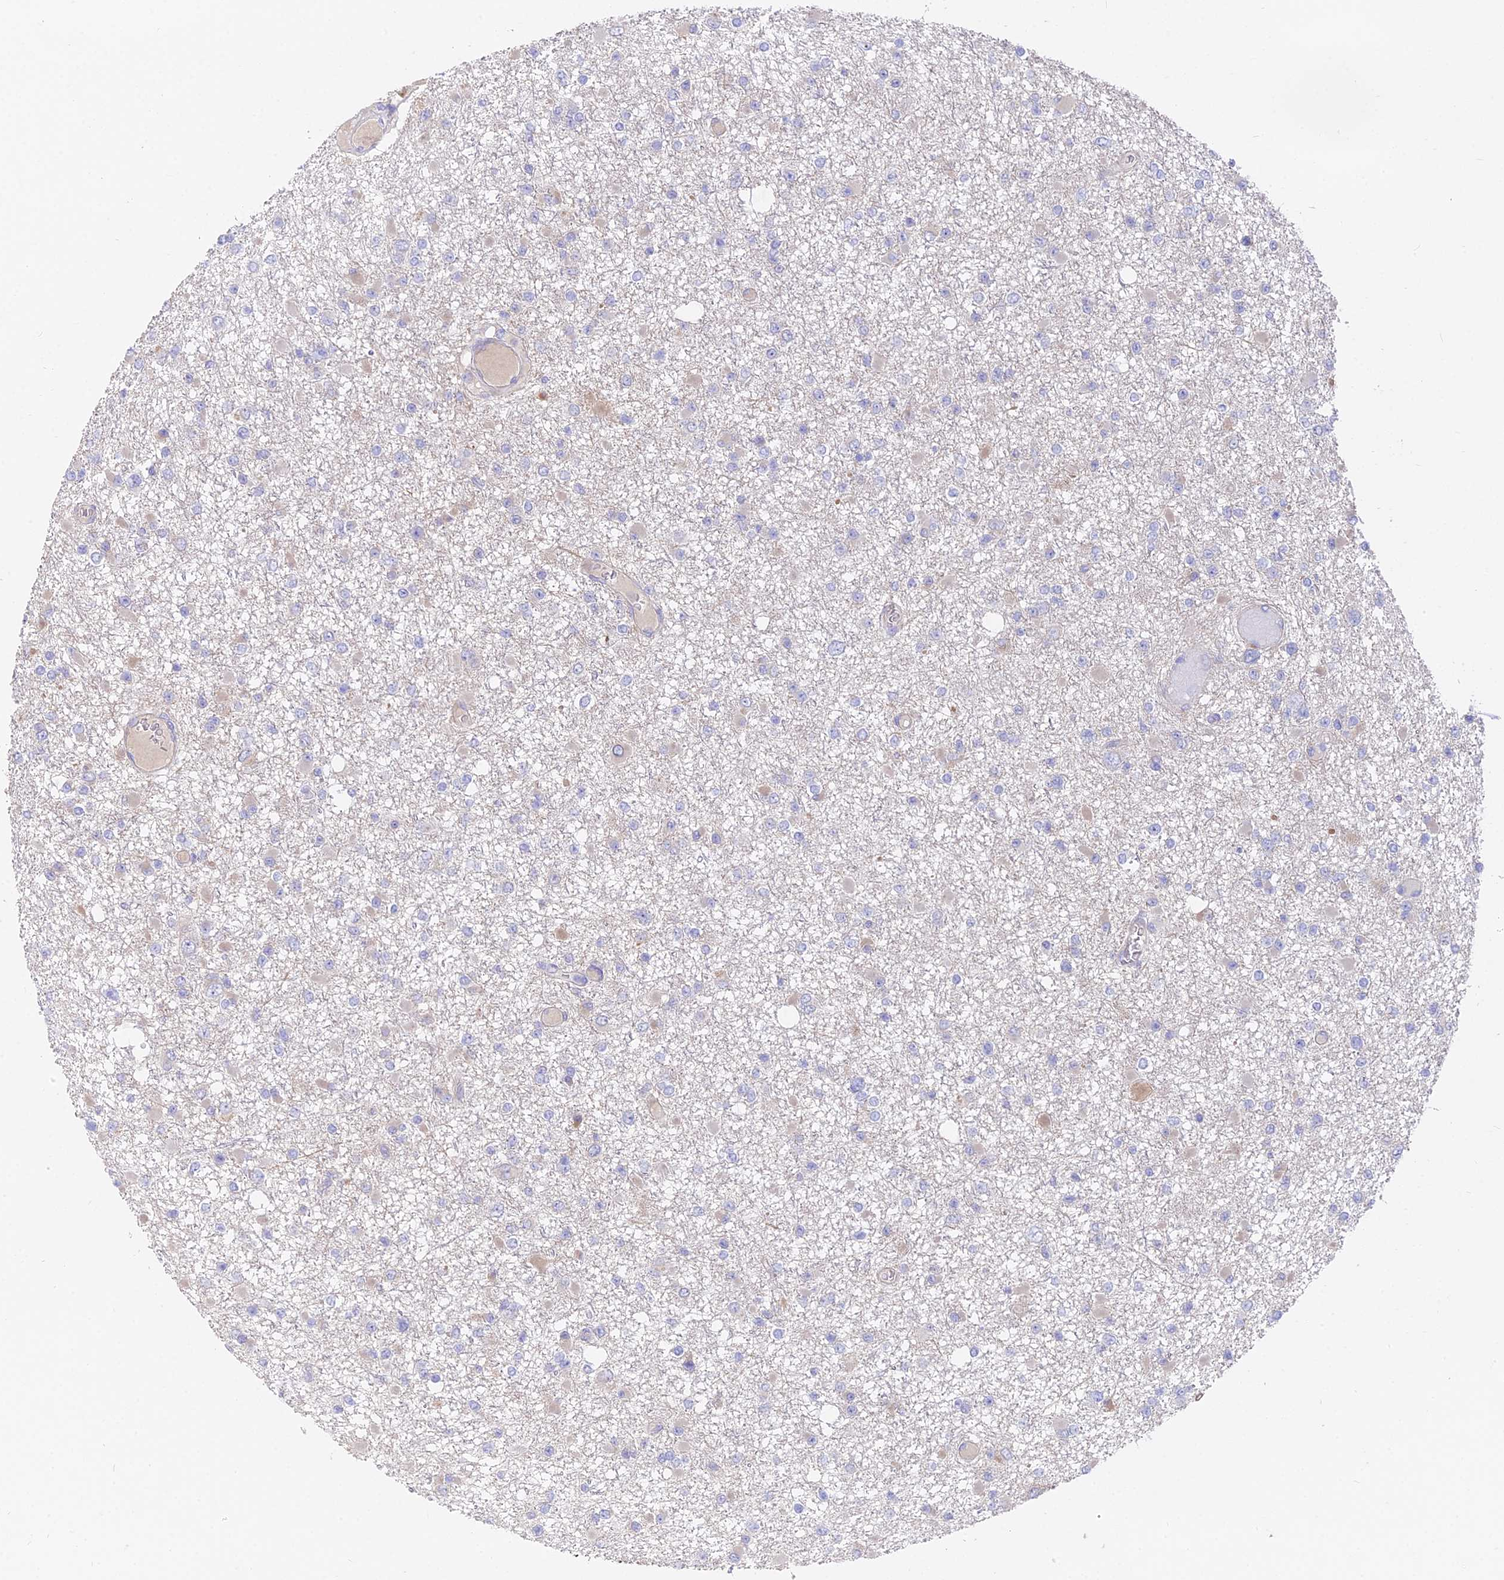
{"staining": {"intensity": "weak", "quantity": "<25%", "location": "cytoplasmic/membranous"}, "tissue": "glioma", "cell_type": "Tumor cells", "image_type": "cancer", "snomed": [{"axis": "morphology", "description": "Glioma, malignant, Low grade"}, {"axis": "topography", "description": "Brain"}], "caption": "Micrograph shows no significant protein expression in tumor cells of malignant low-grade glioma. (DAB immunohistochemistry with hematoxylin counter stain).", "gene": "FAM168B", "patient": {"sex": "female", "age": 22}}